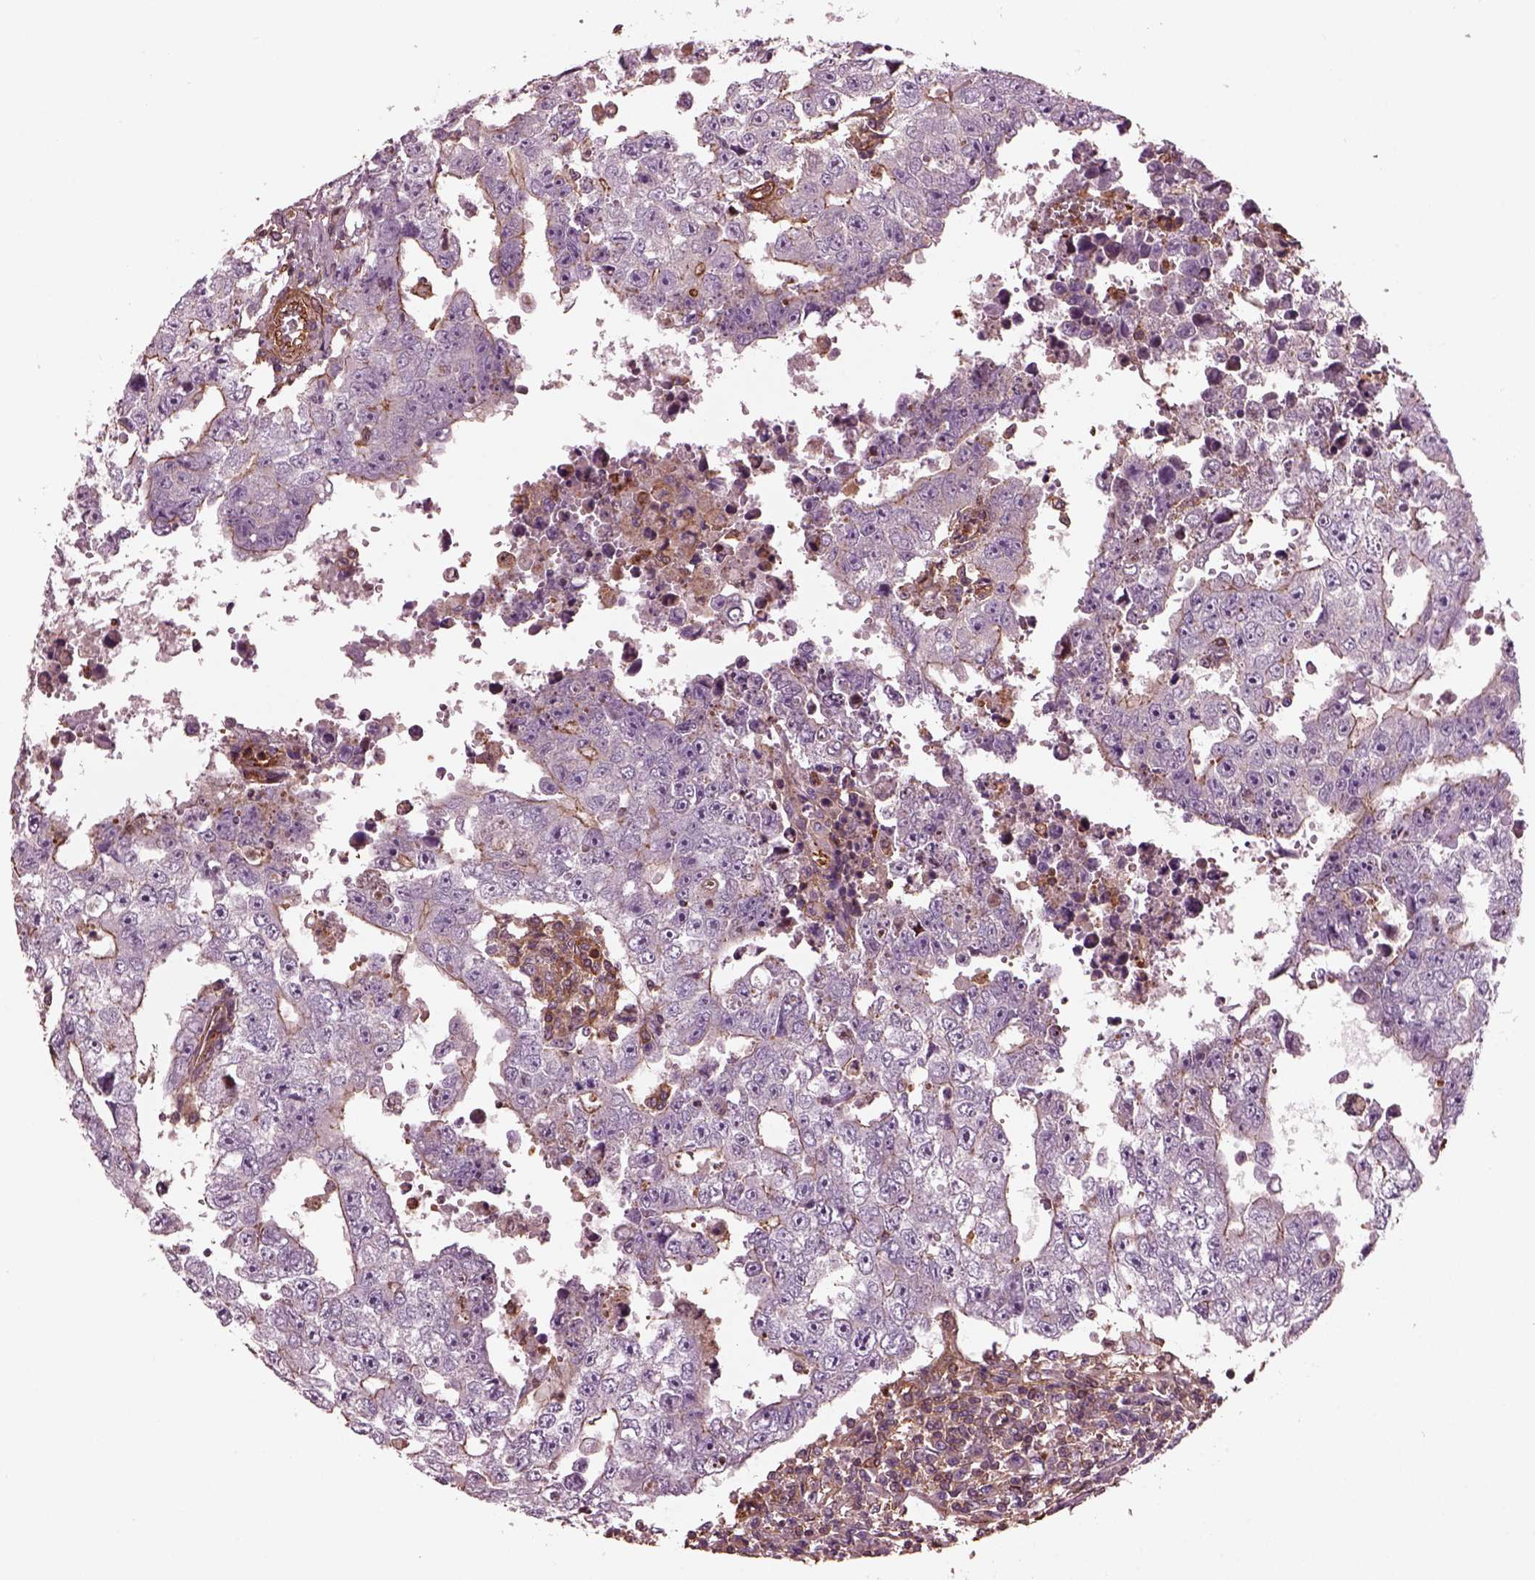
{"staining": {"intensity": "weak", "quantity": "25%-75%", "location": "cytoplasmic/membranous"}, "tissue": "testis cancer", "cell_type": "Tumor cells", "image_type": "cancer", "snomed": [{"axis": "morphology", "description": "Carcinoma, Embryonal, NOS"}, {"axis": "topography", "description": "Testis"}], "caption": "Protein expression analysis of testis embryonal carcinoma exhibits weak cytoplasmic/membranous expression in about 25%-75% of tumor cells. Nuclei are stained in blue.", "gene": "MYL6", "patient": {"sex": "male", "age": 36}}